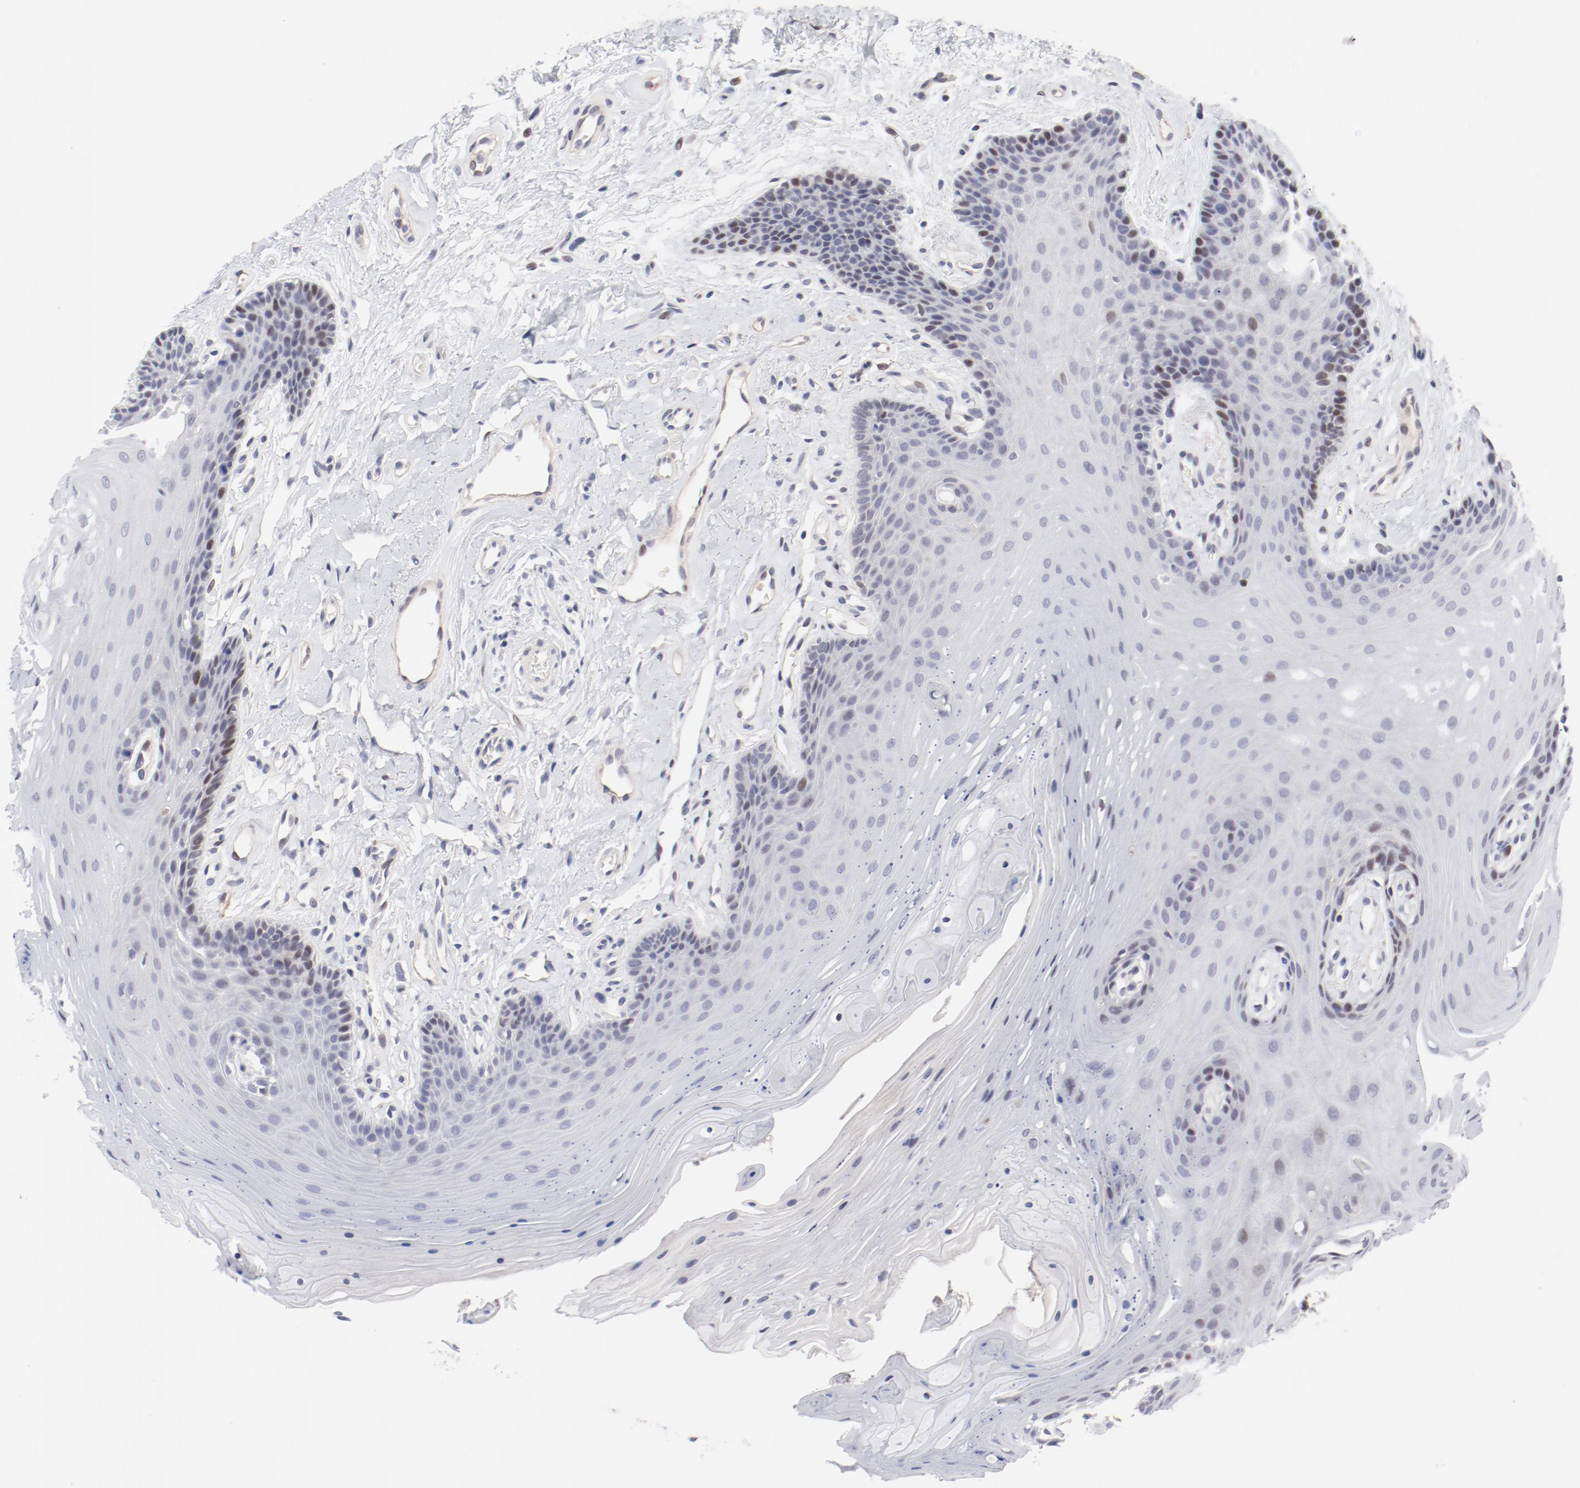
{"staining": {"intensity": "moderate", "quantity": "<25%", "location": "cytoplasmic/membranous"}, "tissue": "oral mucosa", "cell_type": "Squamous epithelial cells", "image_type": "normal", "snomed": [{"axis": "morphology", "description": "Normal tissue, NOS"}, {"axis": "topography", "description": "Oral tissue"}], "caption": "Oral mucosa stained with DAB immunohistochemistry (IHC) demonstrates low levels of moderate cytoplasmic/membranous positivity in approximately <25% of squamous epithelial cells. Ihc stains the protein in brown and the nuclei are stained blue.", "gene": "FSCB", "patient": {"sex": "male", "age": 62}}